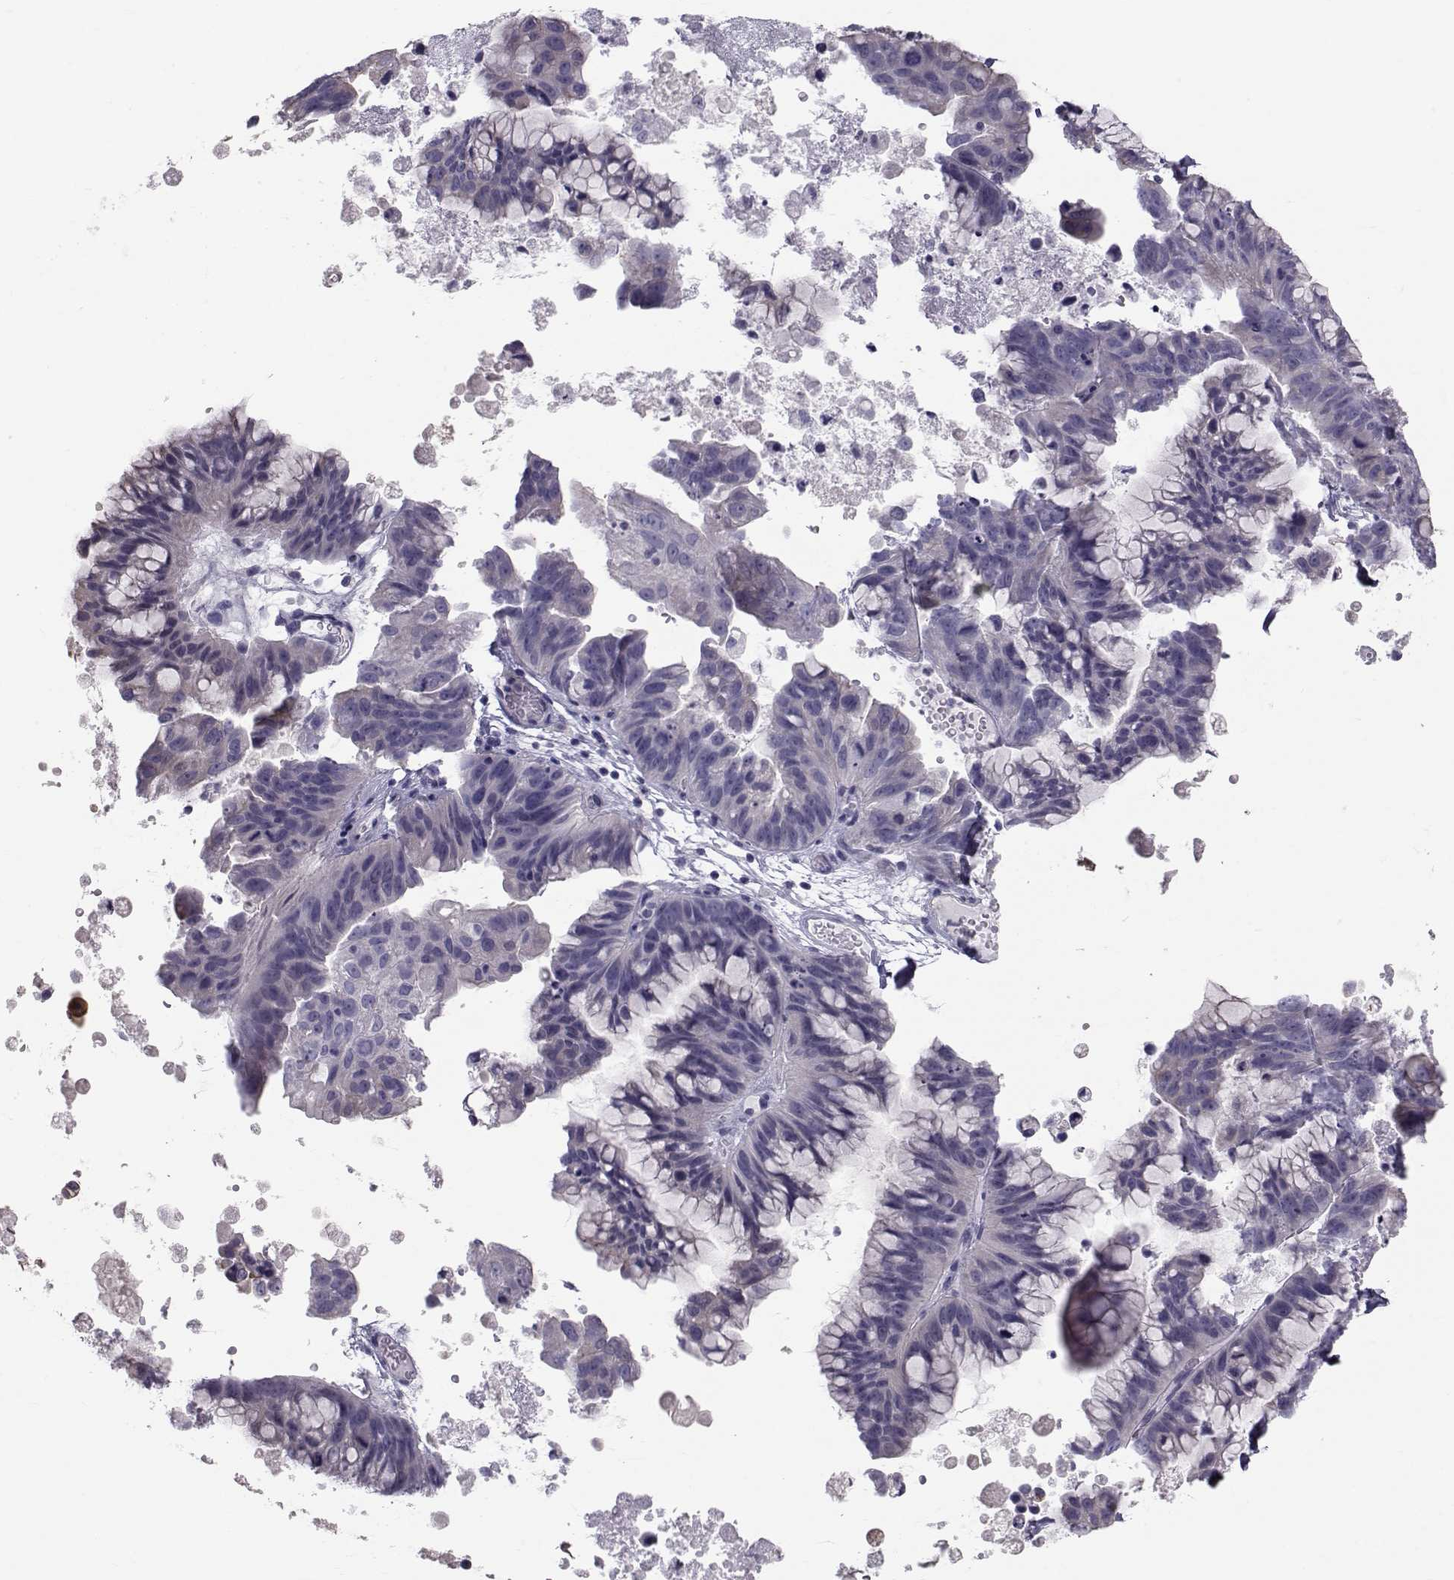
{"staining": {"intensity": "negative", "quantity": "none", "location": "none"}, "tissue": "ovarian cancer", "cell_type": "Tumor cells", "image_type": "cancer", "snomed": [{"axis": "morphology", "description": "Cystadenocarcinoma, mucinous, NOS"}, {"axis": "topography", "description": "Ovary"}], "caption": "This is an IHC micrograph of mucinous cystadenocarcinoma (ovarian). There is no staining in tumor cells.", "gene": "GARIN3", "patient": {"sex": "female", "age": 76}}